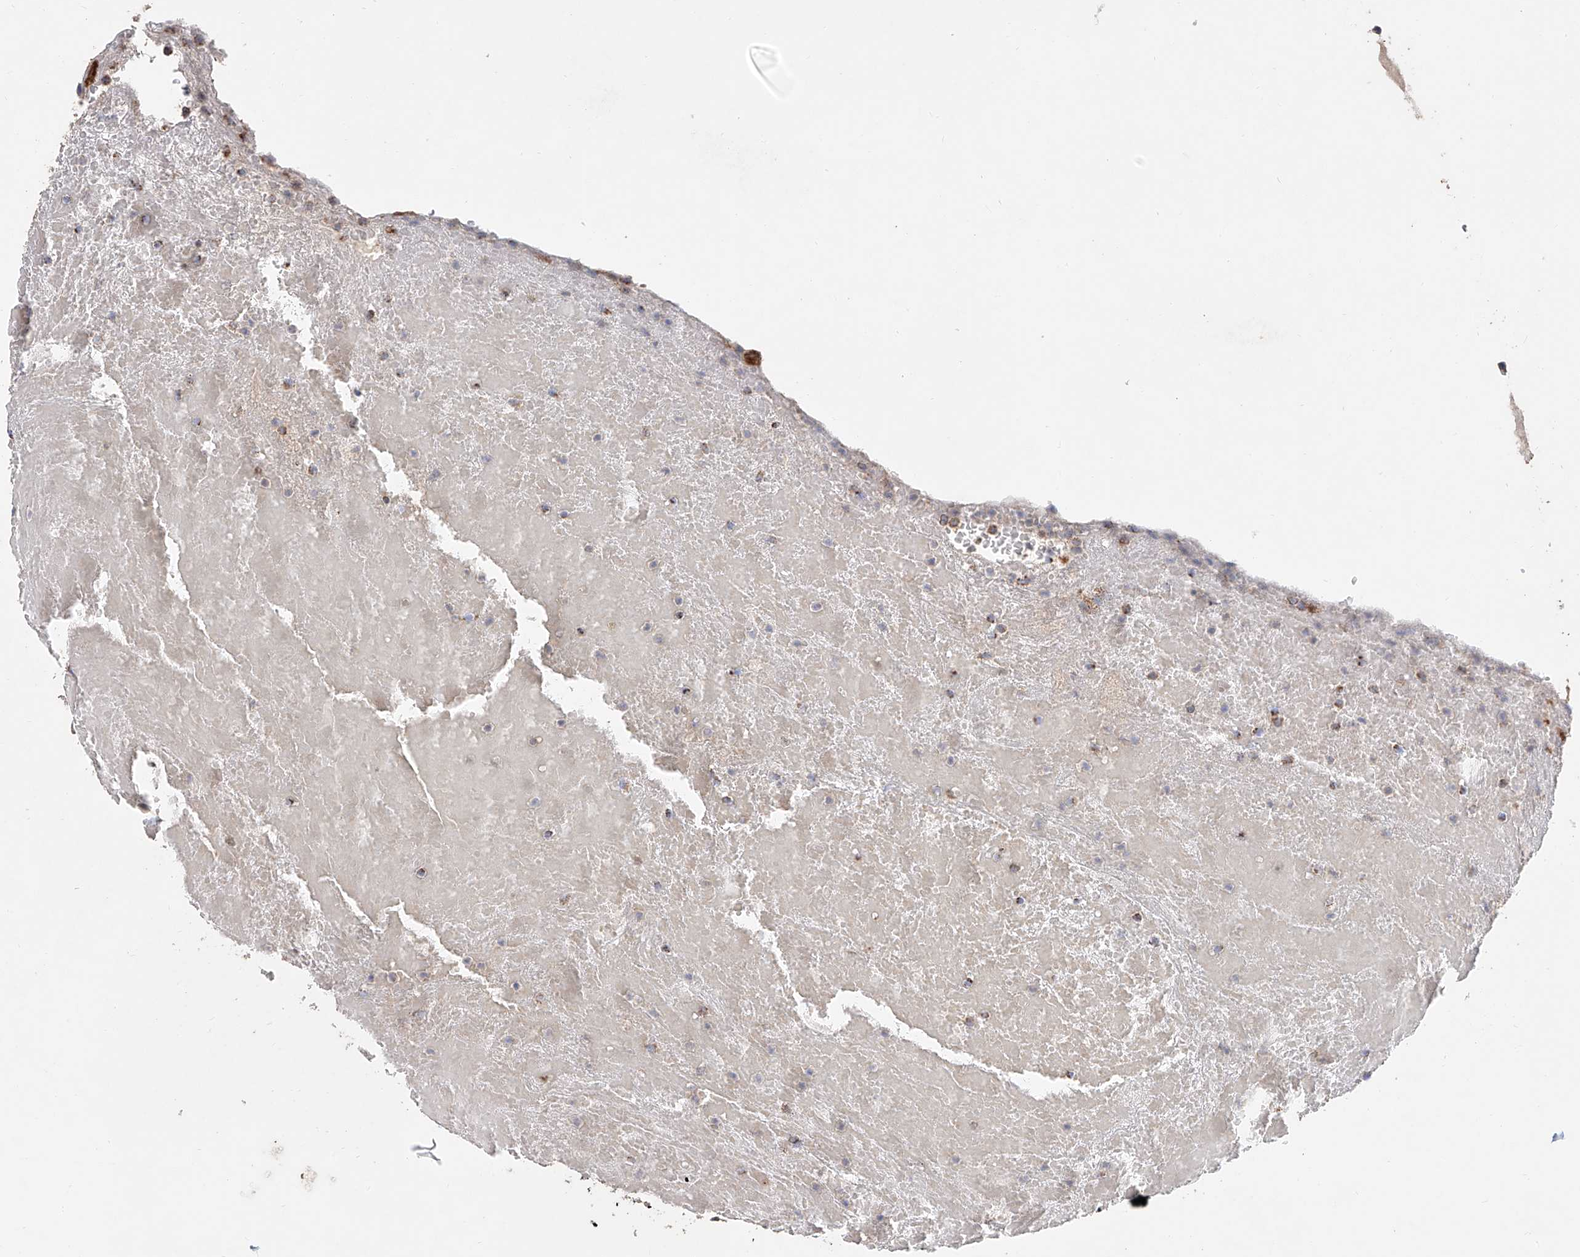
{"staining": {"intensity": "strong", "quantity": ">75%", "location": "cytoplasmic/membranous"}, "tissue": "thyroid cancer", "cell_type": "Tumor cells", "image_type": "cancer", "snomed": [{"axis": "morphology", "description": "Papillary adenocarcinoma, NOS"}, {"axis": "topography", "description": "Thyroid gland"}], "caption": "This image reveals IHC staining of human thyroid papillary adenocarcinoma, with high strong cytoplasmic/membranous staining in about >75% of tumor cells.", "gene": "MCL1", "patient": {"sex": "male", "age": 77}}